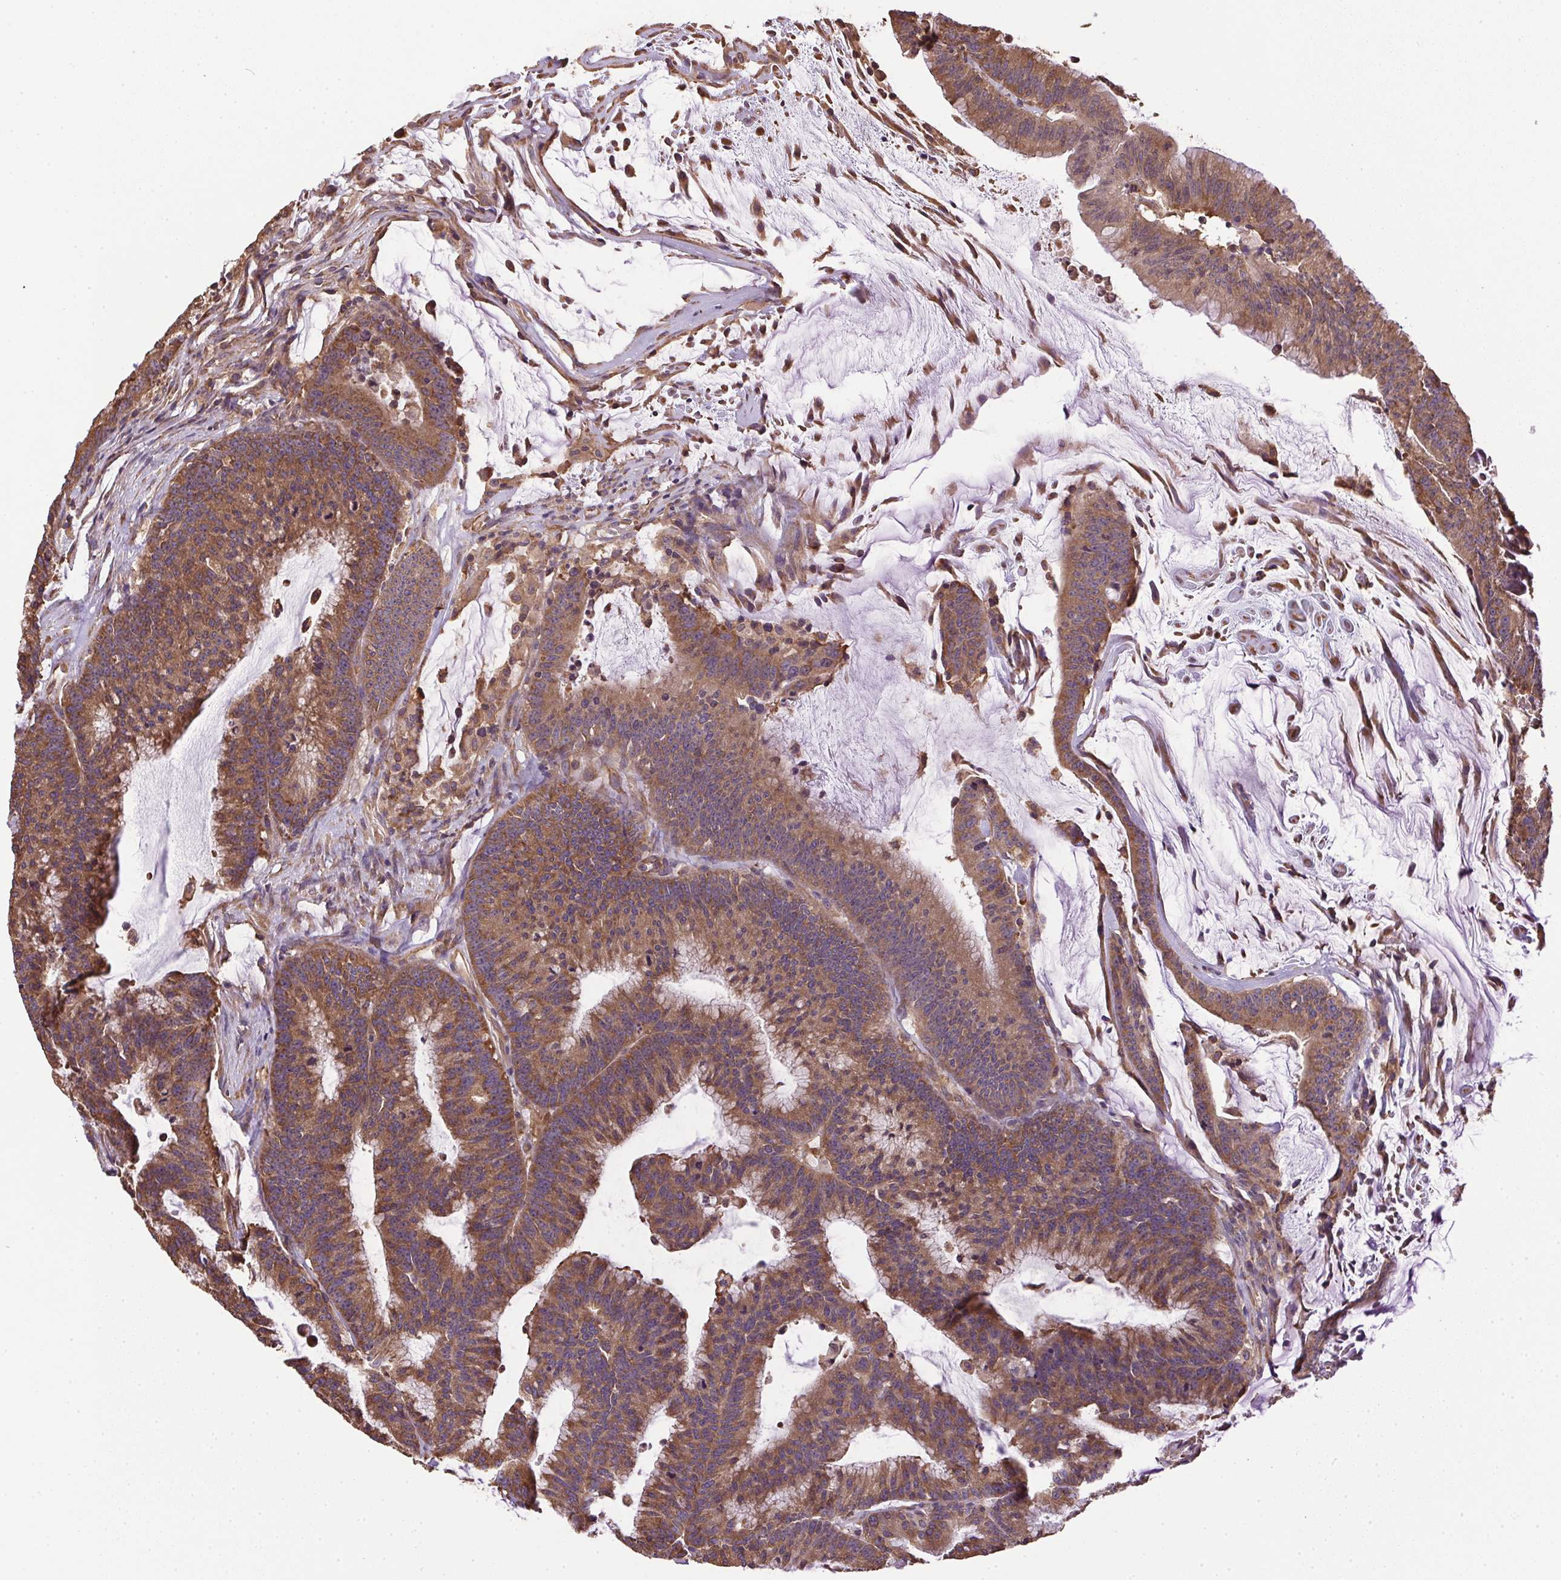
{"staining": {"intensity": "moderate", "quantity": ">75%", "location": "cytoplasmic/membranous"}, "tissue": "colorectal cancer", "cell_type": "Tumor cells", "image_type": "cancer", "snomed": [{"axis": "morphology", "description": "Adenocarcinoma, NOS"}, {"axis": "topography", "description": "Colon"}], "caption": "Colorectal cancer (adenocarcinoma) stained with DAB IHC exhibits medium levels of moderate cytoplasmic/membranous staining in about >75% of tumor cells.", "gene": "EIF2S1", "patient": {"sex": "female", "age": 78}}